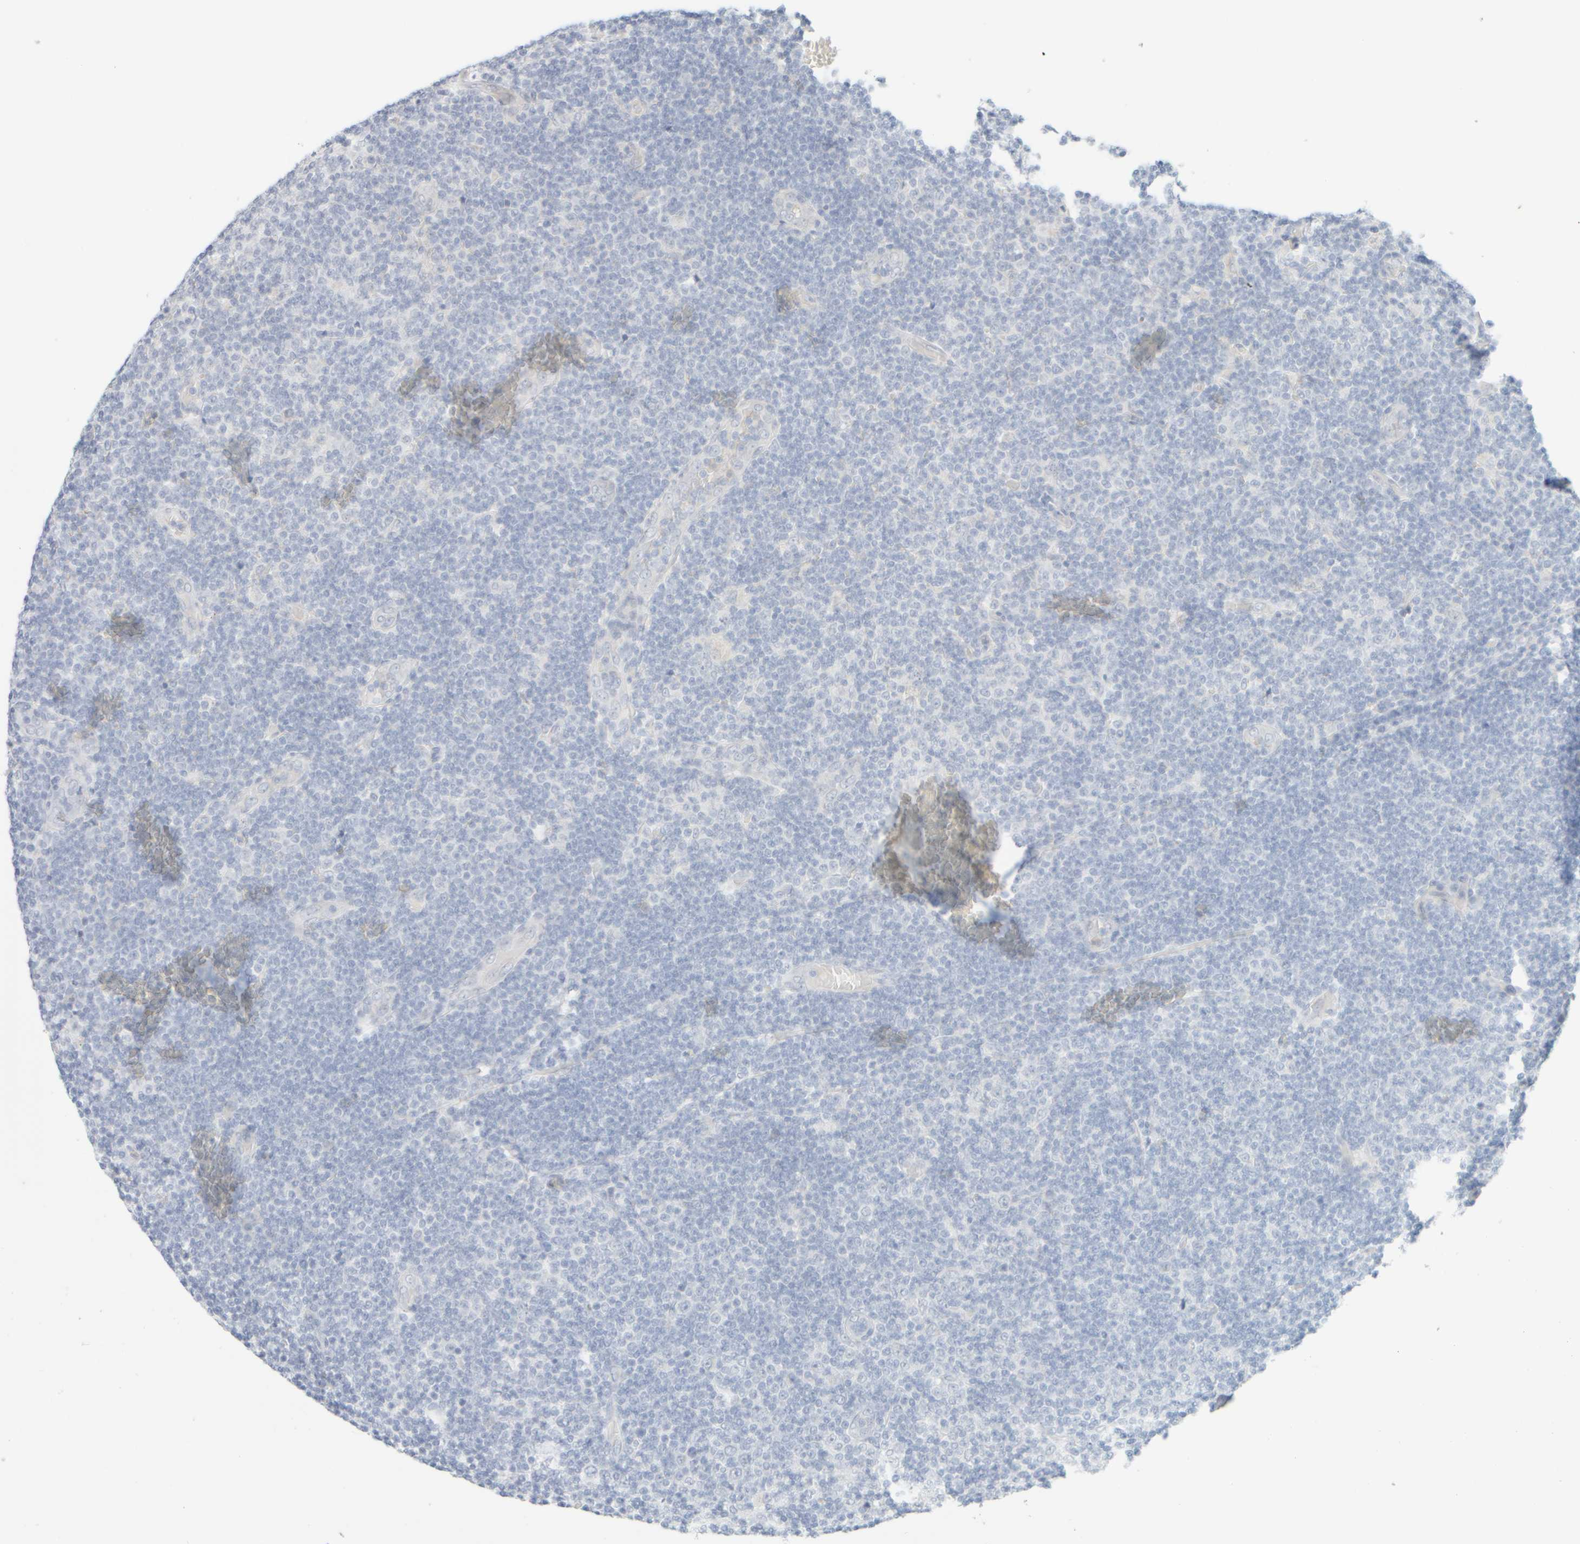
{"staining": {"intensity": "negative", "quantity": "none", "location": "none"}, "tissue": "lymphoma", "cell_type": "Tumor cells", "image_type": "cancer", "snomed": [{"axis": "morphology", "description": "Malignant lymphoma, non-Hodgkin's type, Low grade"}, {"axis": "topography", "description": "Lymph node"}], "caption": "Protein analysis of lymphoma displays no significant expression in tumor cells.", "gene": "UNC13B", "patient": {"sex": "male", "age": 83}}